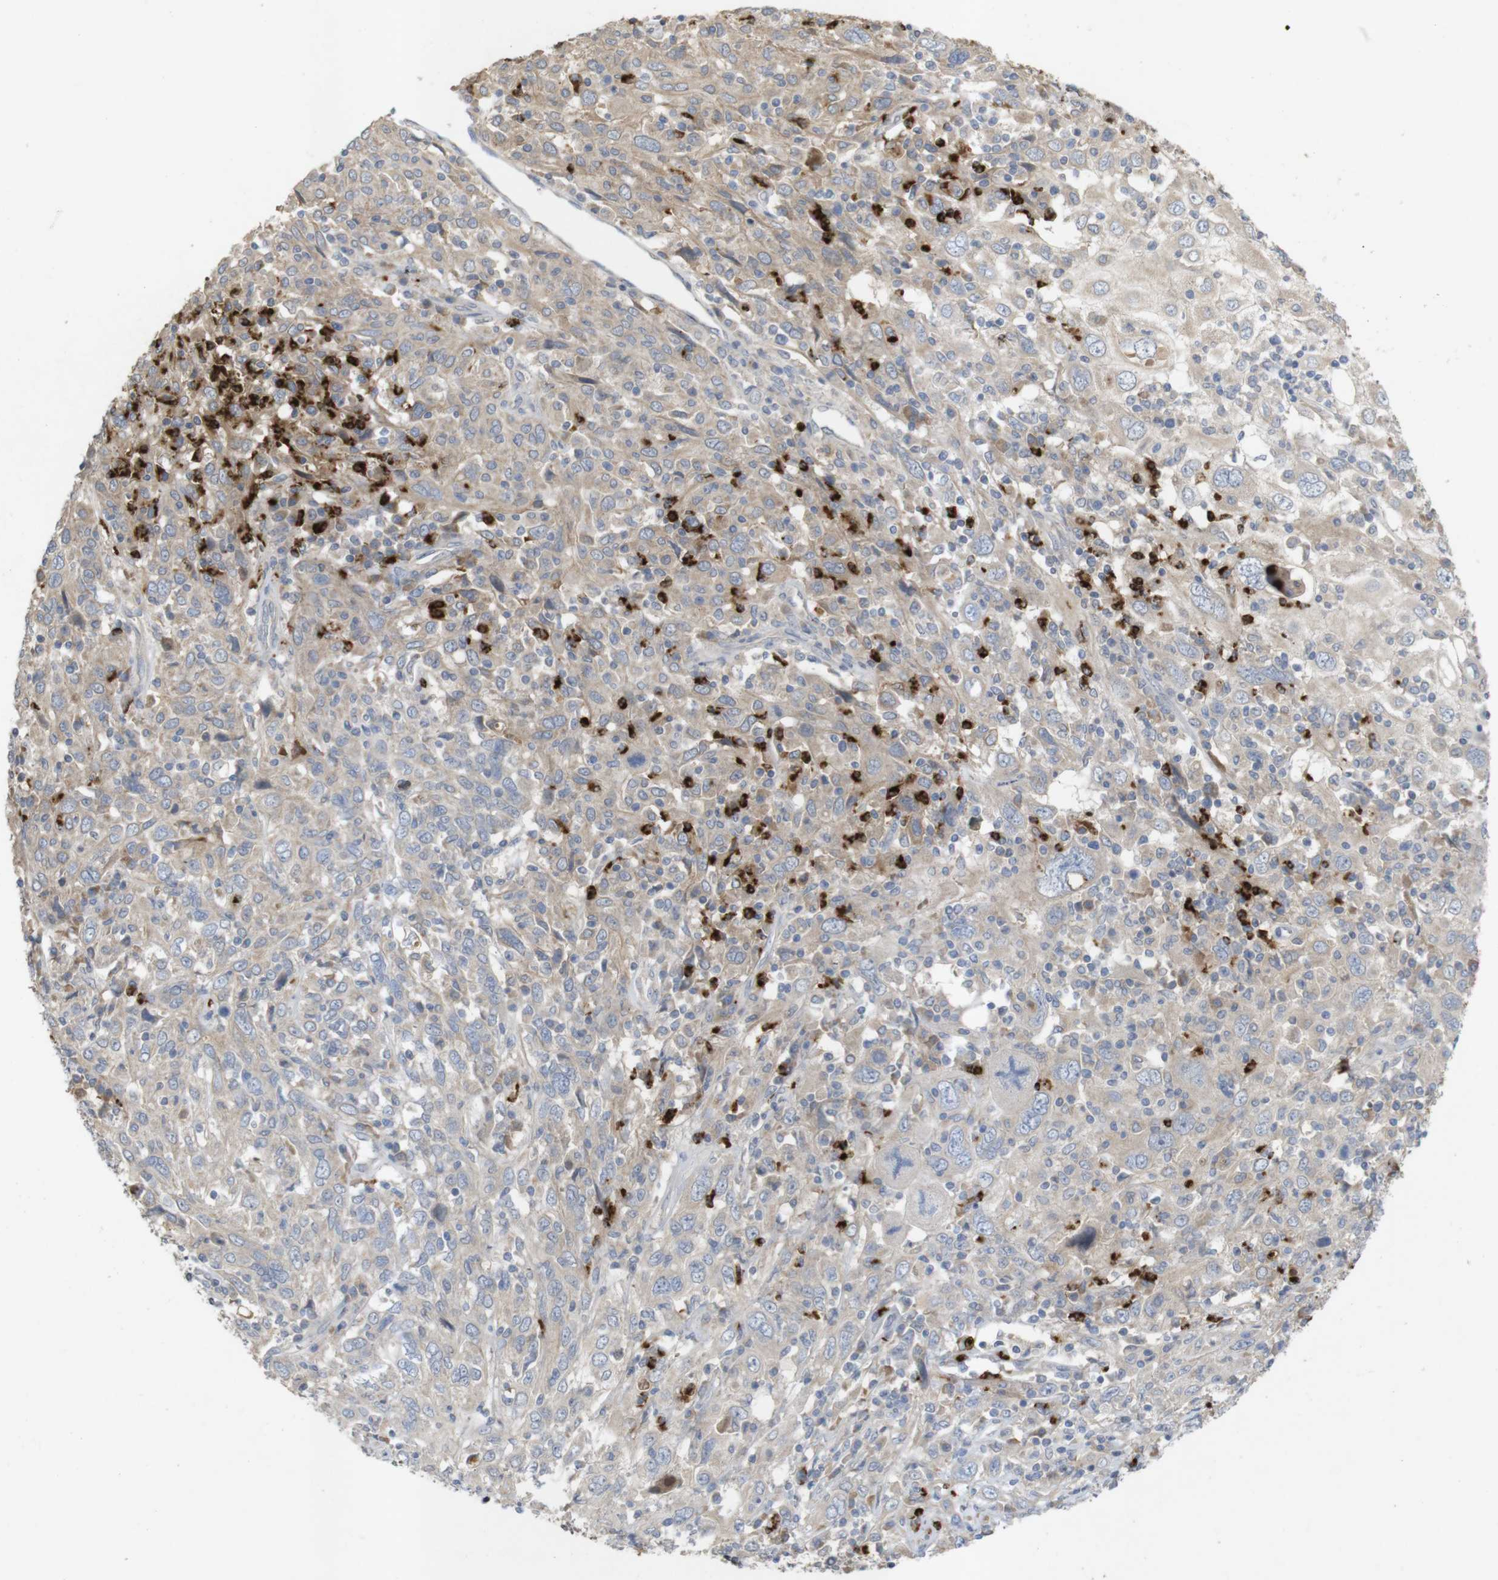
{"staining": {"intensity": "weak", "quantity": "25%-75%", "location": "cytoplasmic/membranous"}, "tissue": "cervical cancer", "cell_type": "Tumor cells", "image_type": "cancer", "snomed": [{"axis": "morphology", "description": "Squamous cell carcinoma, NOS"}, {"axis": "topography", "description": "Cervix"}], "caption": "This is a photomicrograph of immunohistochemistry staining of squamous cell carcinoma (cervical), which shows weak expression in the cytoplasmic/membranous of tumor cells.", "gene": "TSPAN14", "patient": {"sex": "female", "age": 46}}